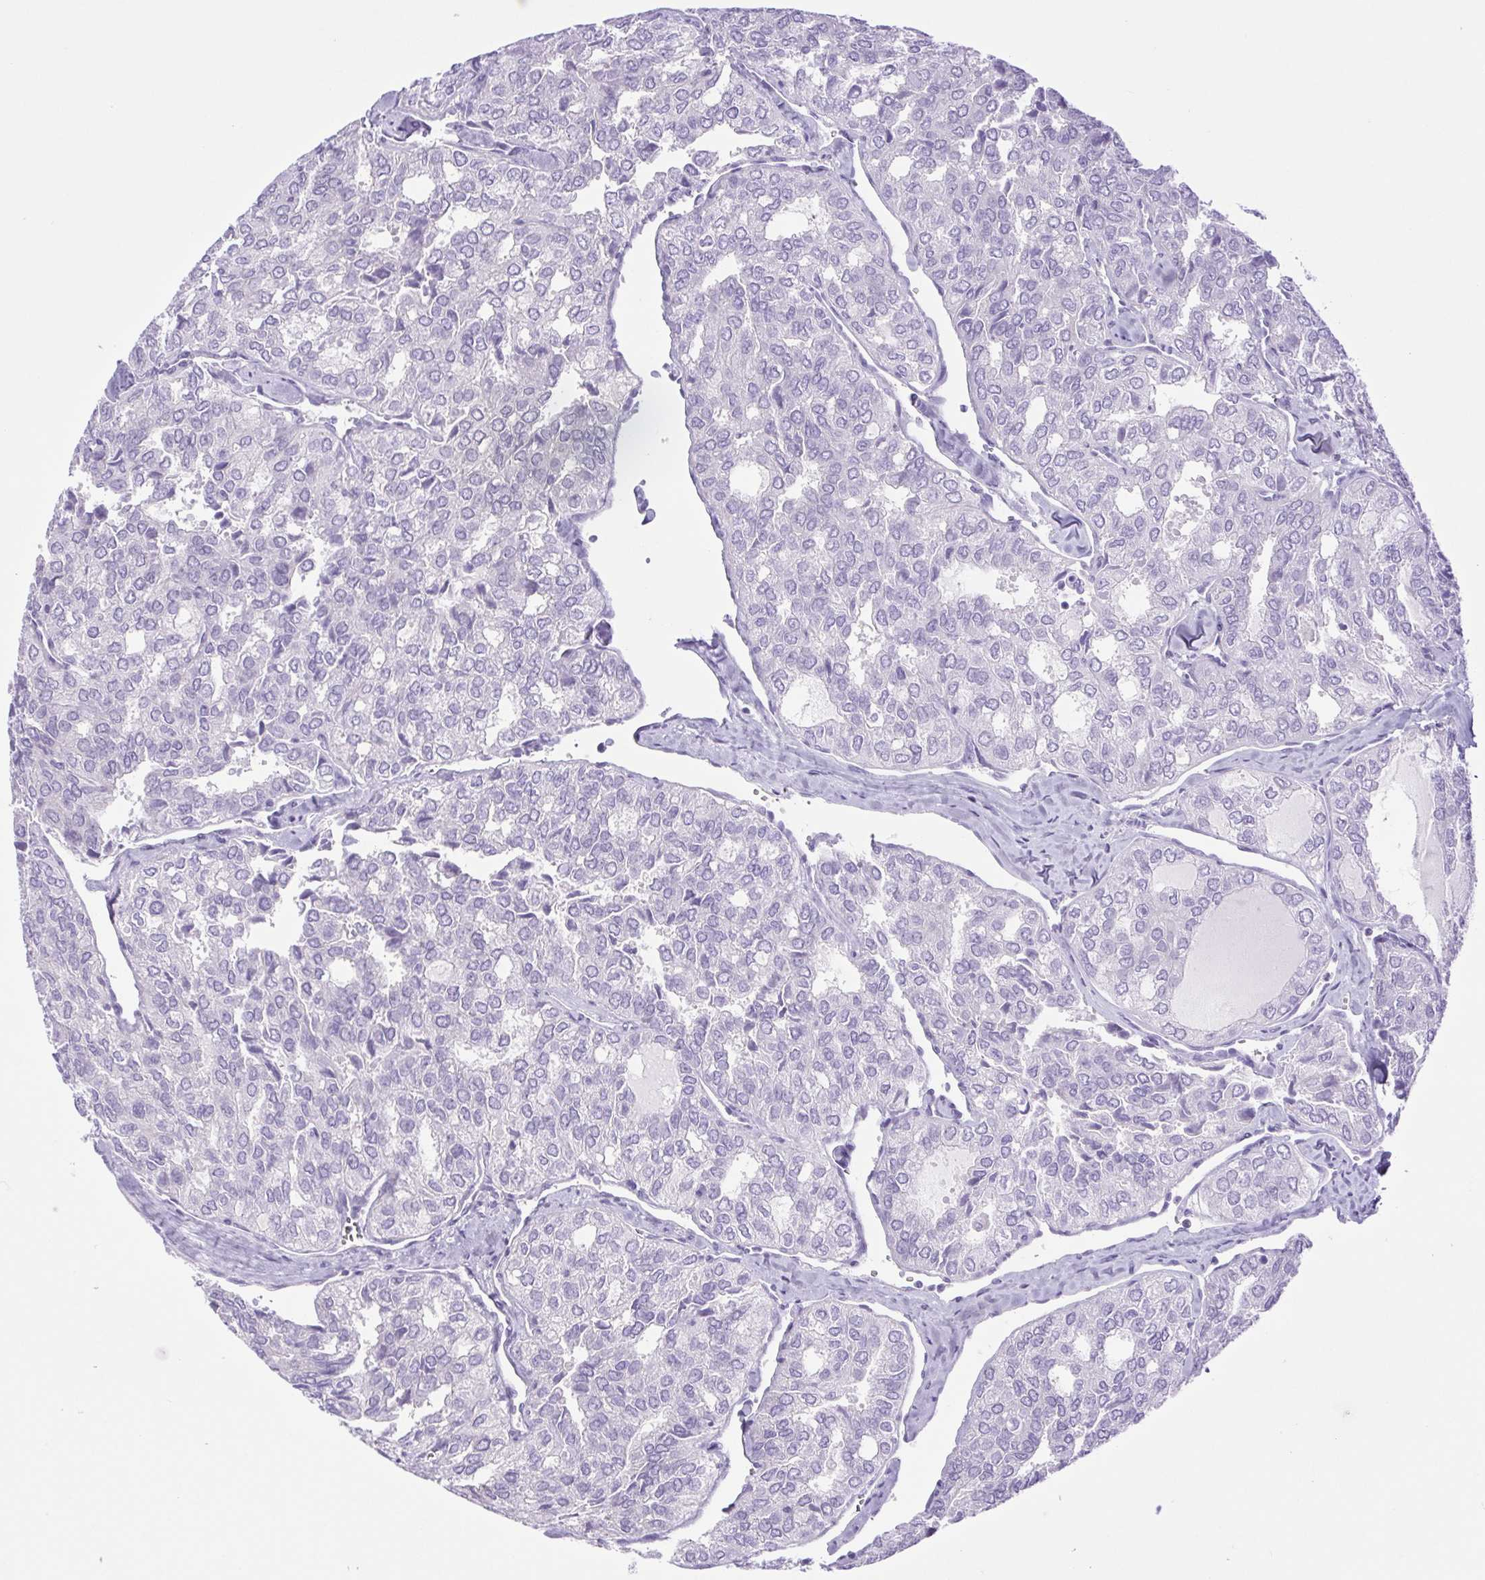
{"staining": {"intensity": "negative", "quantity": "none", "location": "none"}, "tissue": "thyroid cancer", "cell_type": "Tumor cells", "image_type": "cancer", "snomed": [{"axis": "morphology", "description": "Follicular adenoma carcinoma, NOS"}, {"axis": "topography", "description": "Thyroid gland"}], "caption": "Image shows no protein positivity in tumor cells of thyroid cancer (follicular adenoma carcinoma) tissue.", "gene": "CDSN", "patient": {"sex": "male", "age": 75}}